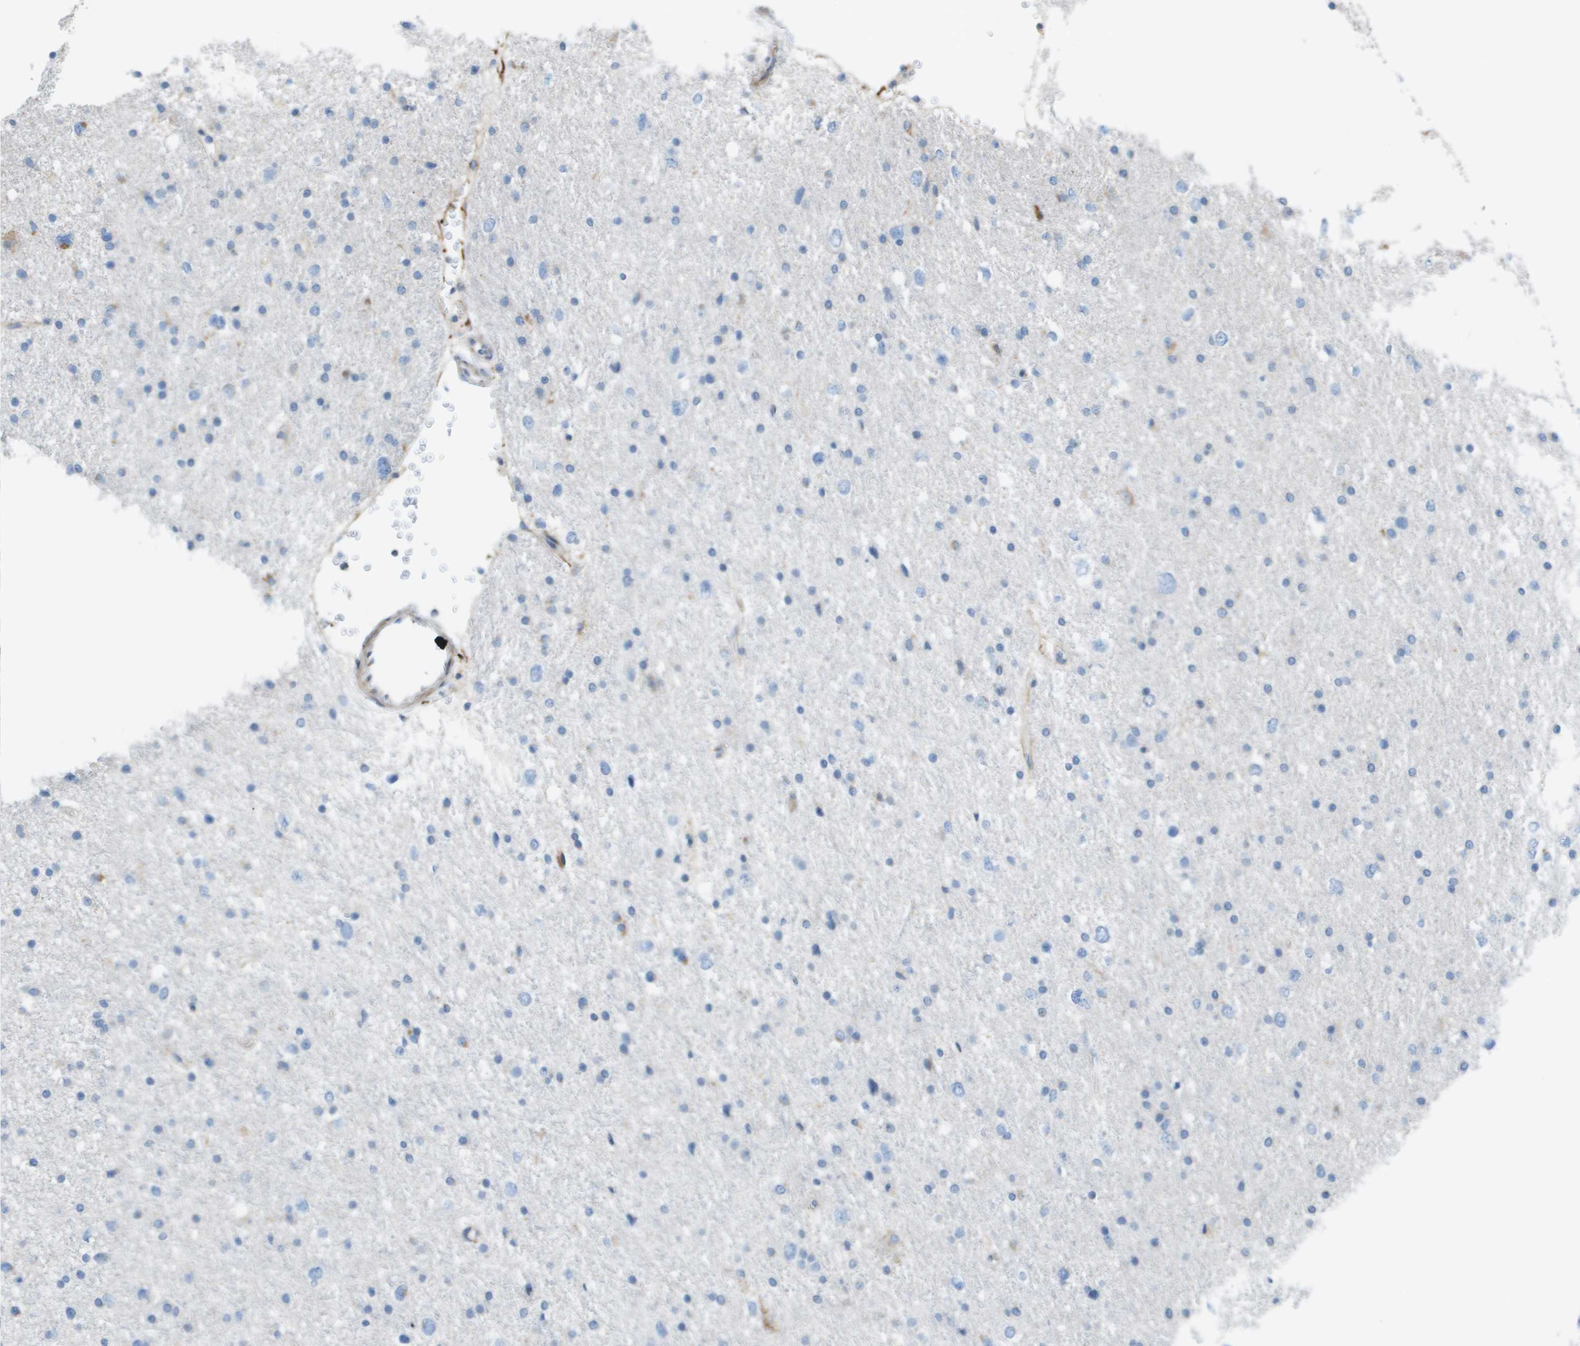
{"staining": {"intensity": "negative", "quantity": "none", "location": "none"}, "tissue": "glioma", "cell_type": "Tumor cells", "image_type": "cancer", "snomed": [{"axis": "morphology", "description": "Glioma, malignant, Low grade"}, {"axis": "topography", "description": "Brain"}], "caption": "The histopathology image displays no significant staining in tumor cells of glioma.", "gene": "GALNT6", "patient": {"sex": "female", "age": 37}}